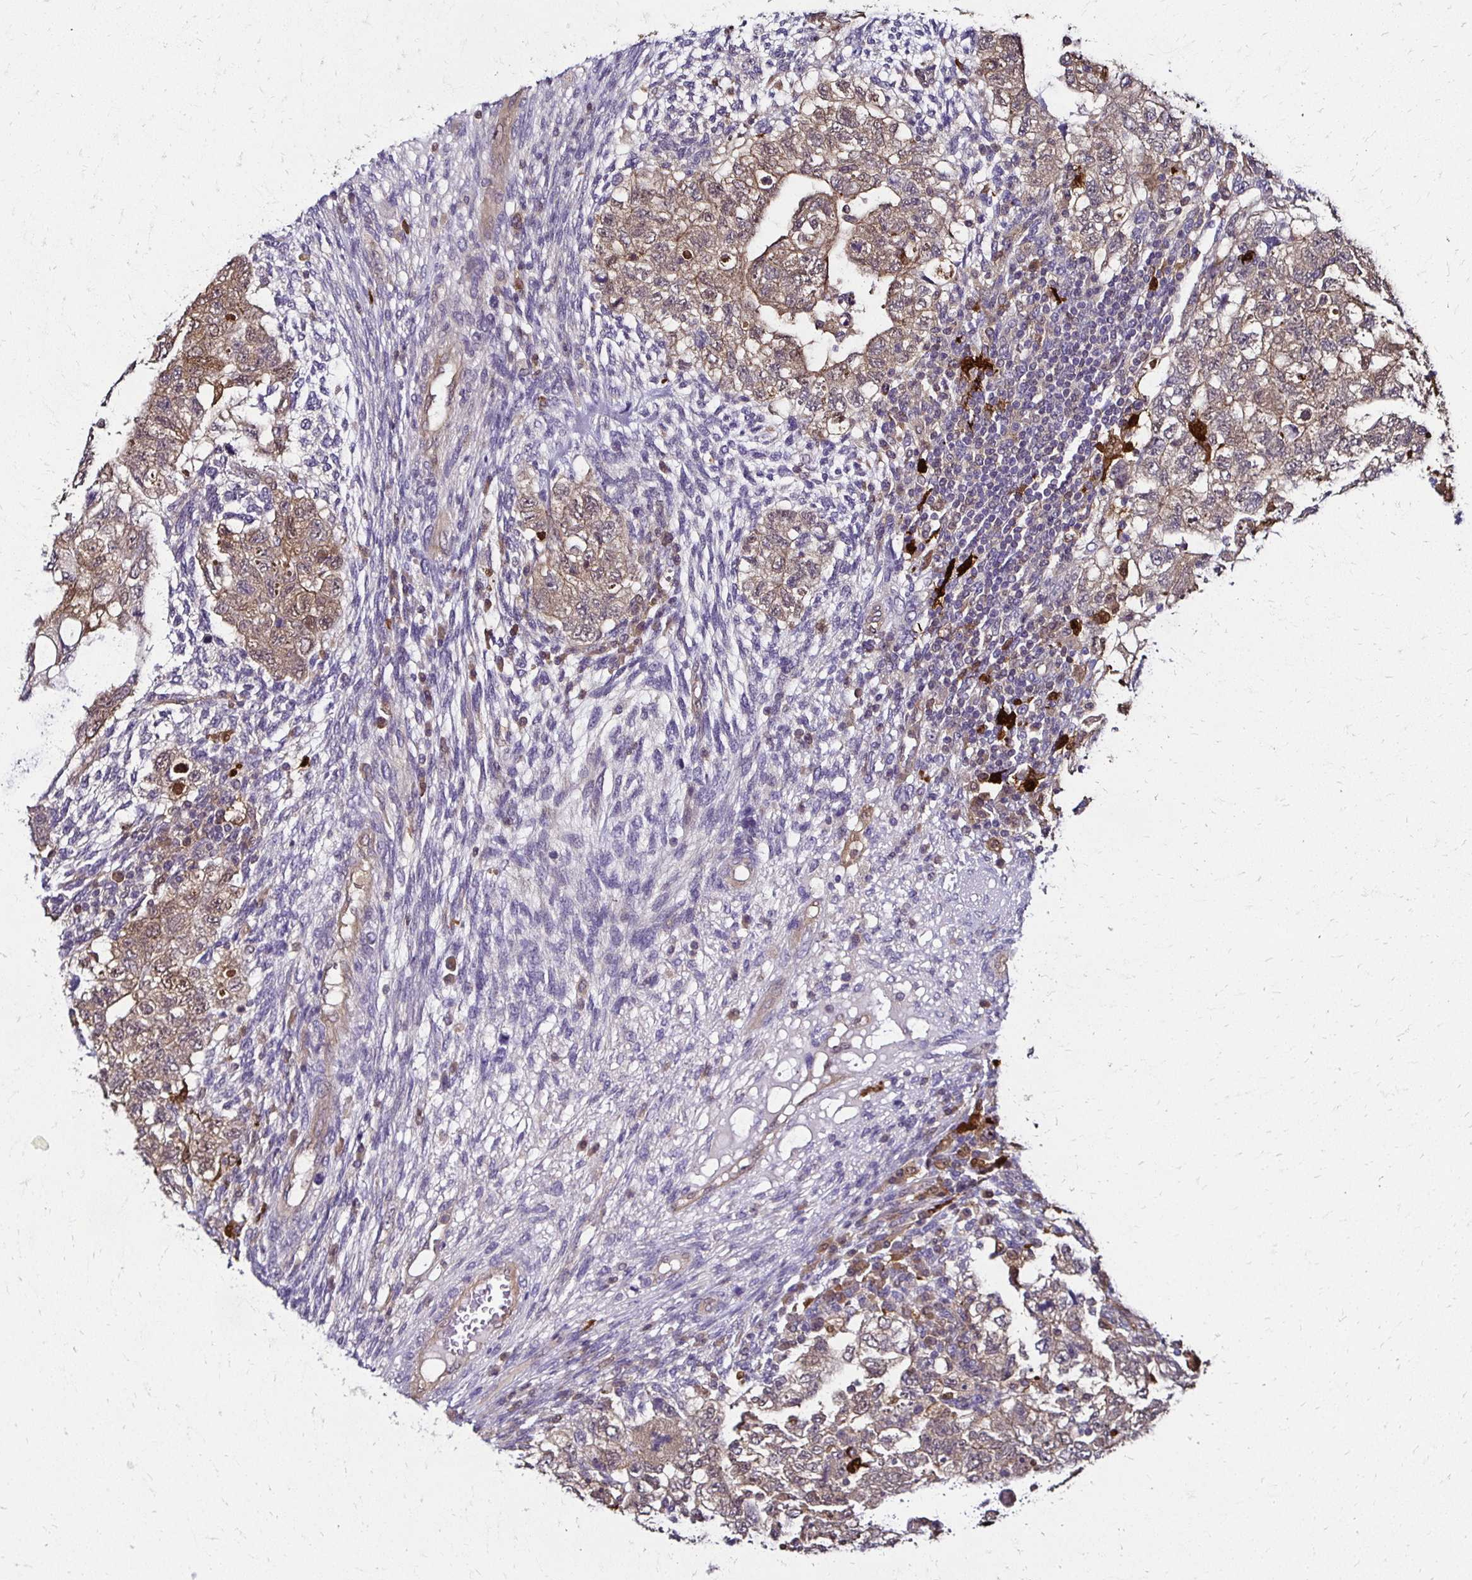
{"staining": {"intensity": "weak", "quantity": ">75%", "location": "cytoplasmic/membranous"}, "tissue": "testis cancer", "cell_type": "Tumor cells", "image_type": "cancer", "snomed": [{"axis": "morphology", "description": "Normal tissue, NOS"}, {"axis": "morphology", "description": "Carcinoma, Embryonal, NOS"}, {"axis": "topography", "description": "Testis"}], "caption": "This micrograph reveals IHC staining of human embryonal carcinoma (testis), with low weak cytoplasmic/membranous staining in about >75% of tumor cells.", "gene": "TXN", "patient": {"sex": "male", "age": 36}}